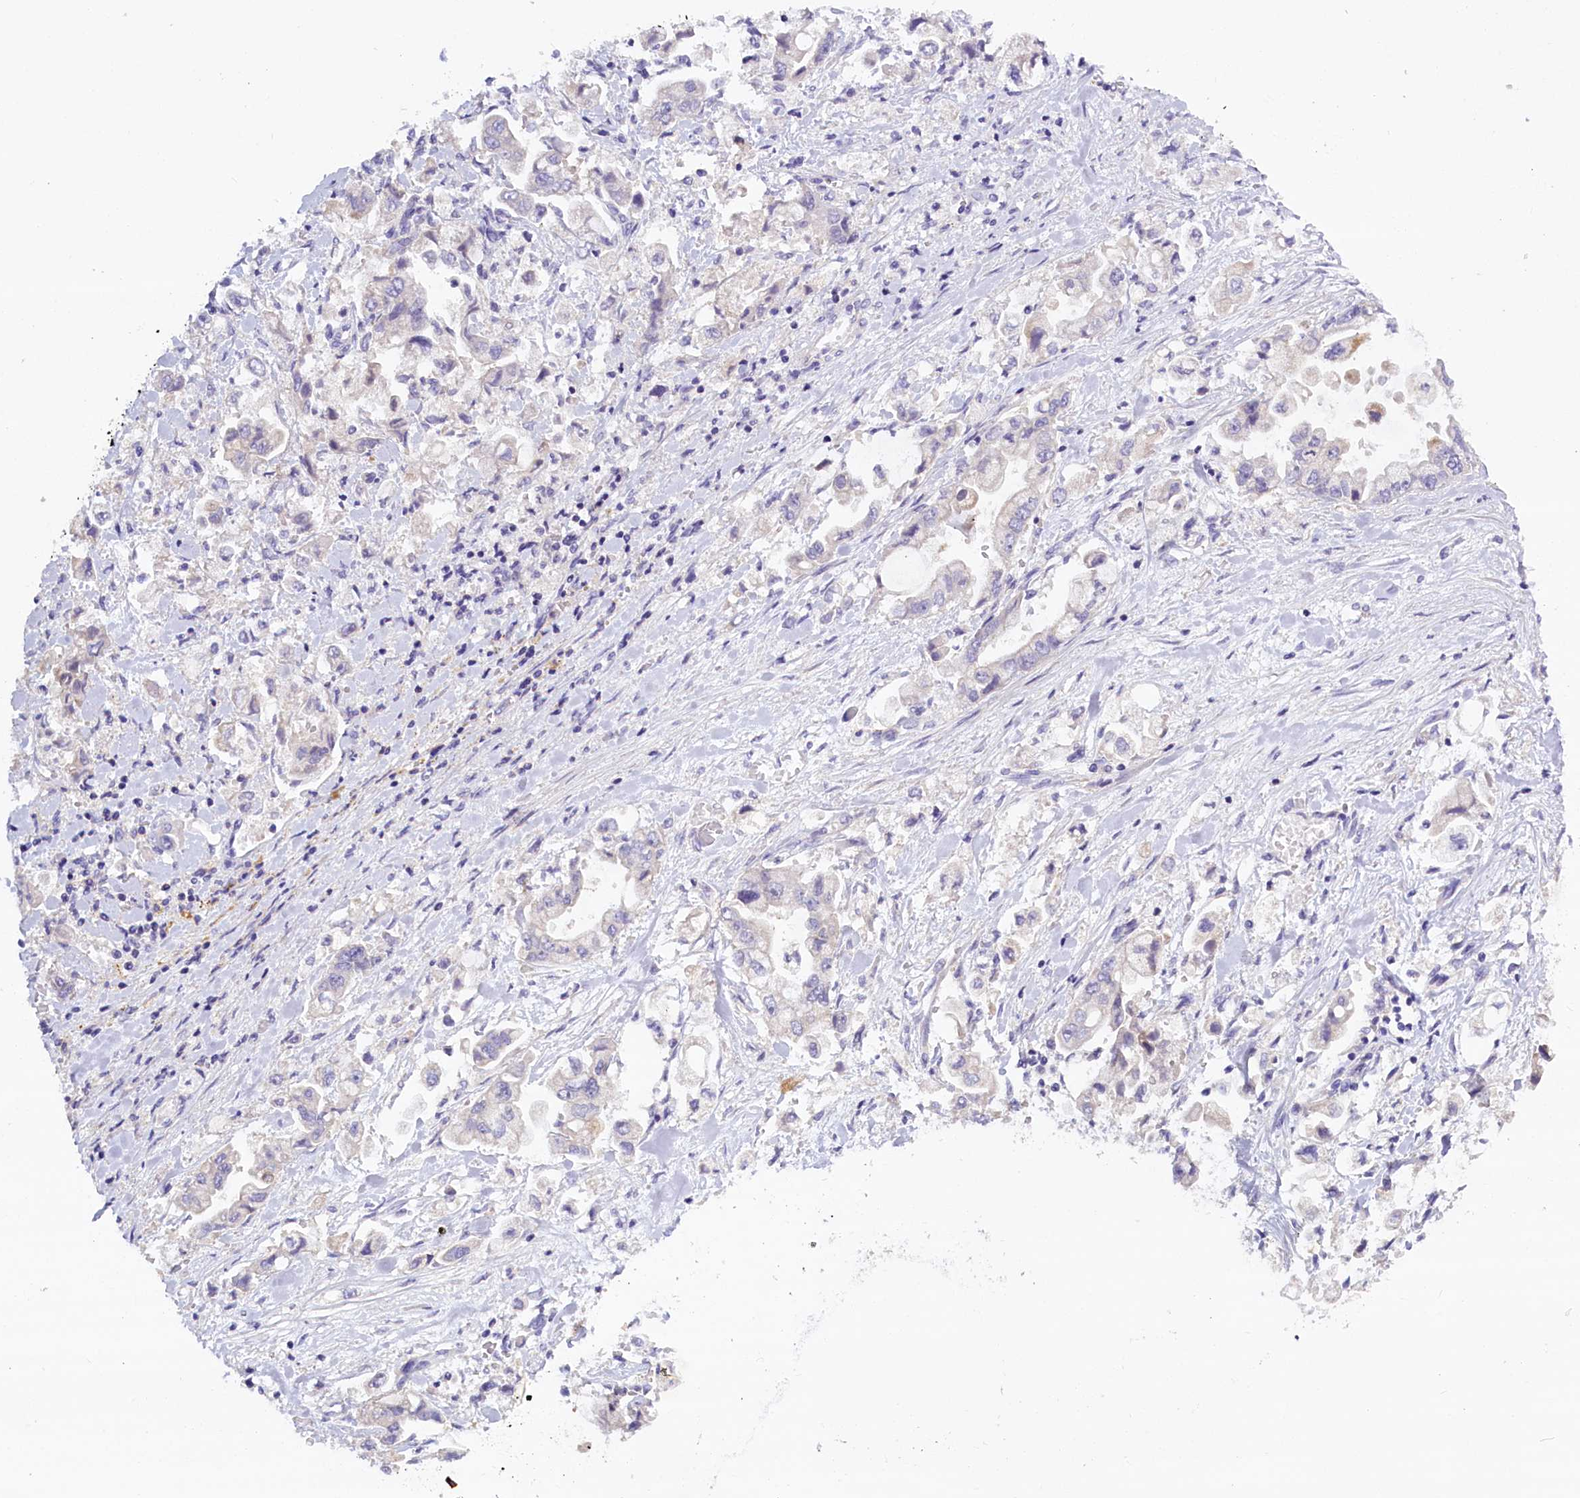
{"staining": {"intensity": "negative", "quantity": "none", "location": "none"}, "tissue": "stomach cancer", "cell_type": "Tumor cells", "image_type": "cancer", "snomed": [{"axis": "morphology", "description": "Adenocarcinoma, NOS"}, {"axis": "topography", "description": "Stomach"}], "caption": "Human stomach adenocarcinoma stained for a protein using immunohistochemistry (IHC) demonstrates no staining in tumor cells.", "gene": "RTTN", "patient": {"sex": "male", "age": 62}}